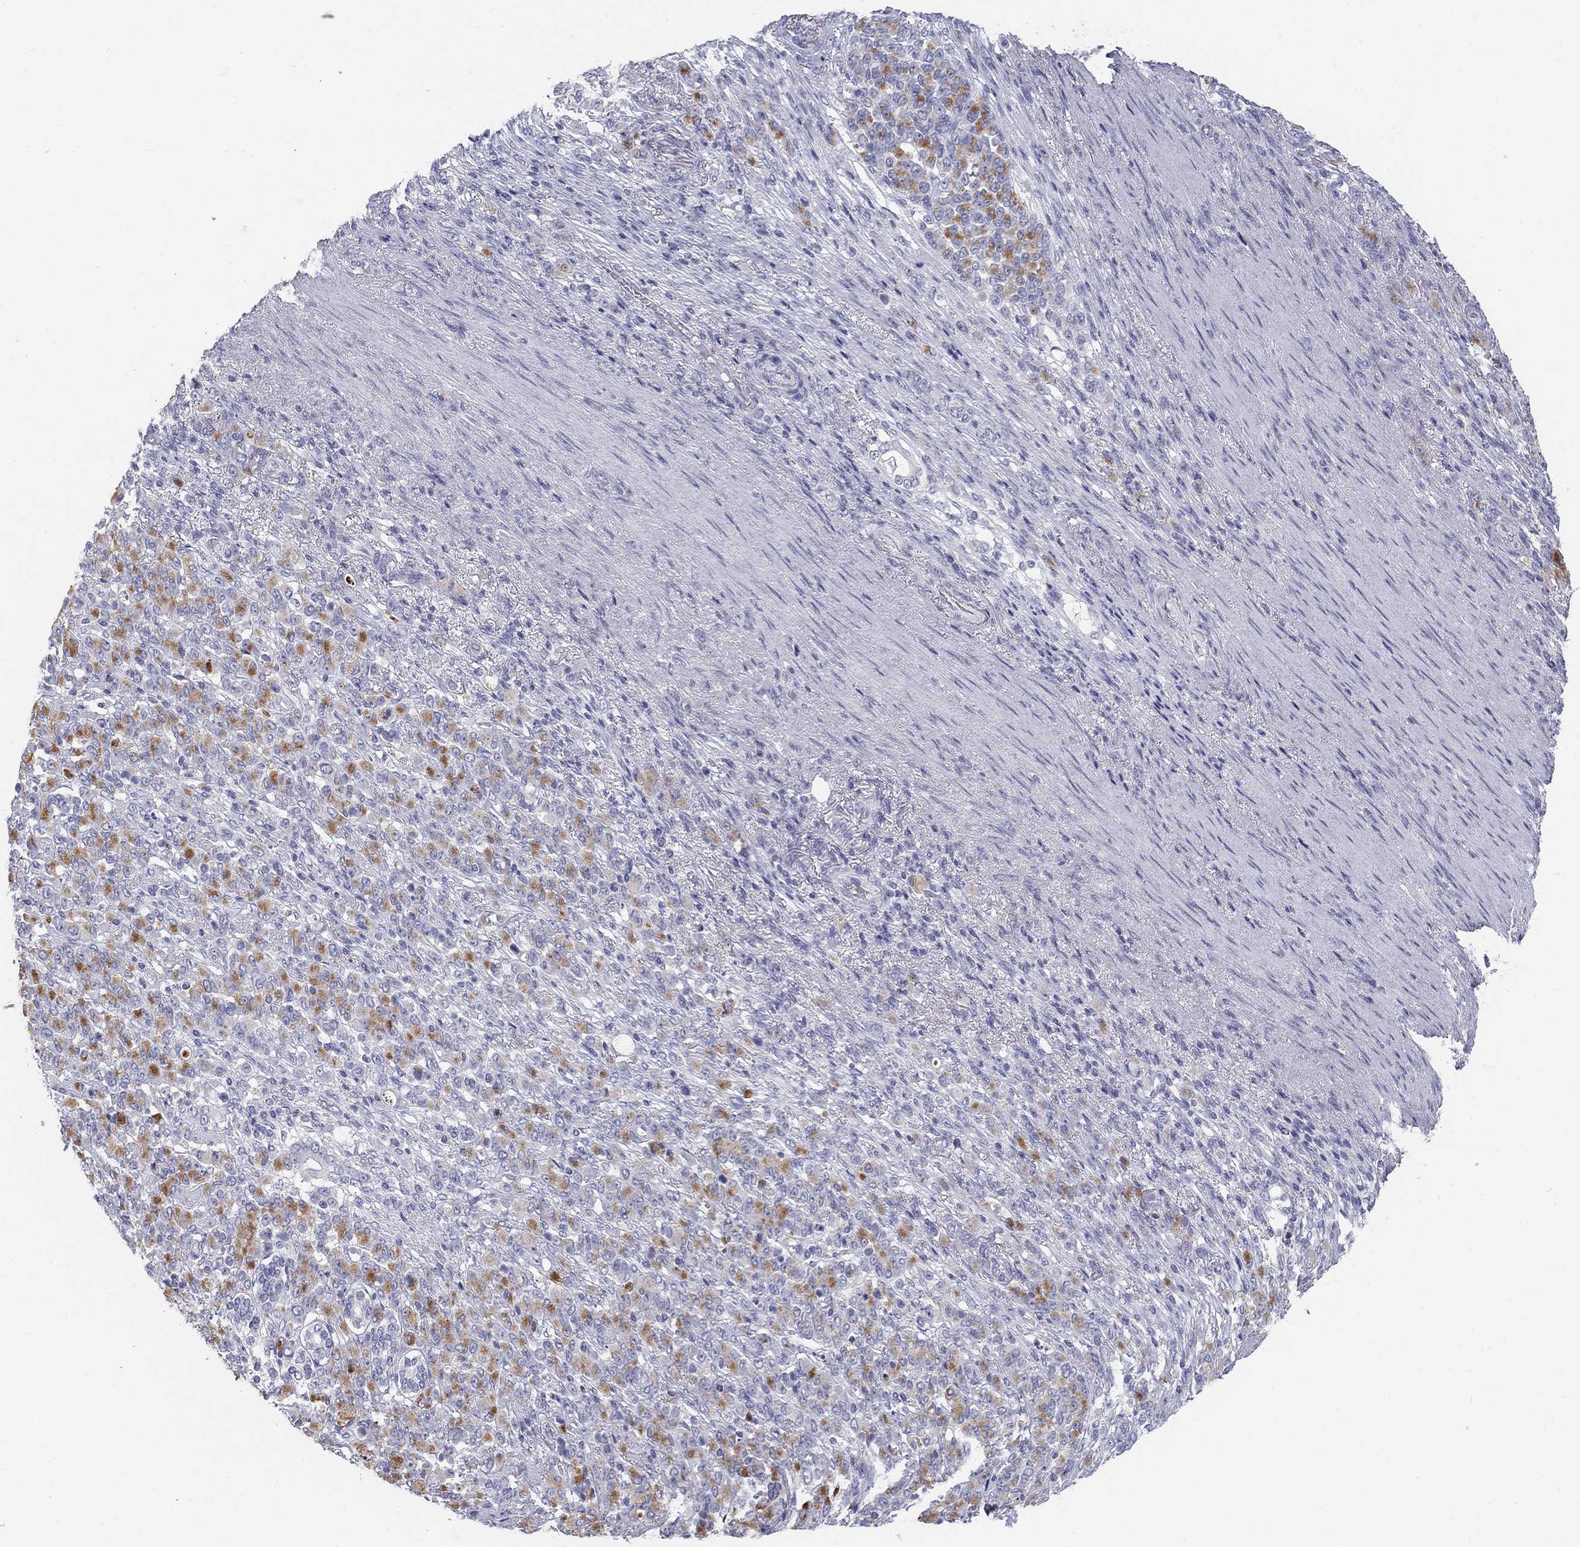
{"staining": {"intensity": "moderate", "quantity": "<25%", "location": "cytoplasmic/membranous"}, "tissue": "stomach cancer", "cell_type": "Tumor cells", "image_type": "cancer", "snomed": [{"axis": "morphology", "description": "Normal tissue, NOS"}, {"axis": "morphology", "description": "Adenocarcinoma, NOS"}, {"axis": "topography", "description": "Stomach"}], "caption": "This histopathology image demonstrates adenocarcinoma (stomach) stained with IHC to label a protein in brown. The cytoplasmic/membranous of tumor cells show moderate positivity for the protein. Nuclei are counter-stained blue.", "gene": "MAGEB6", "patient": {"sex": "female", "age": 79}}